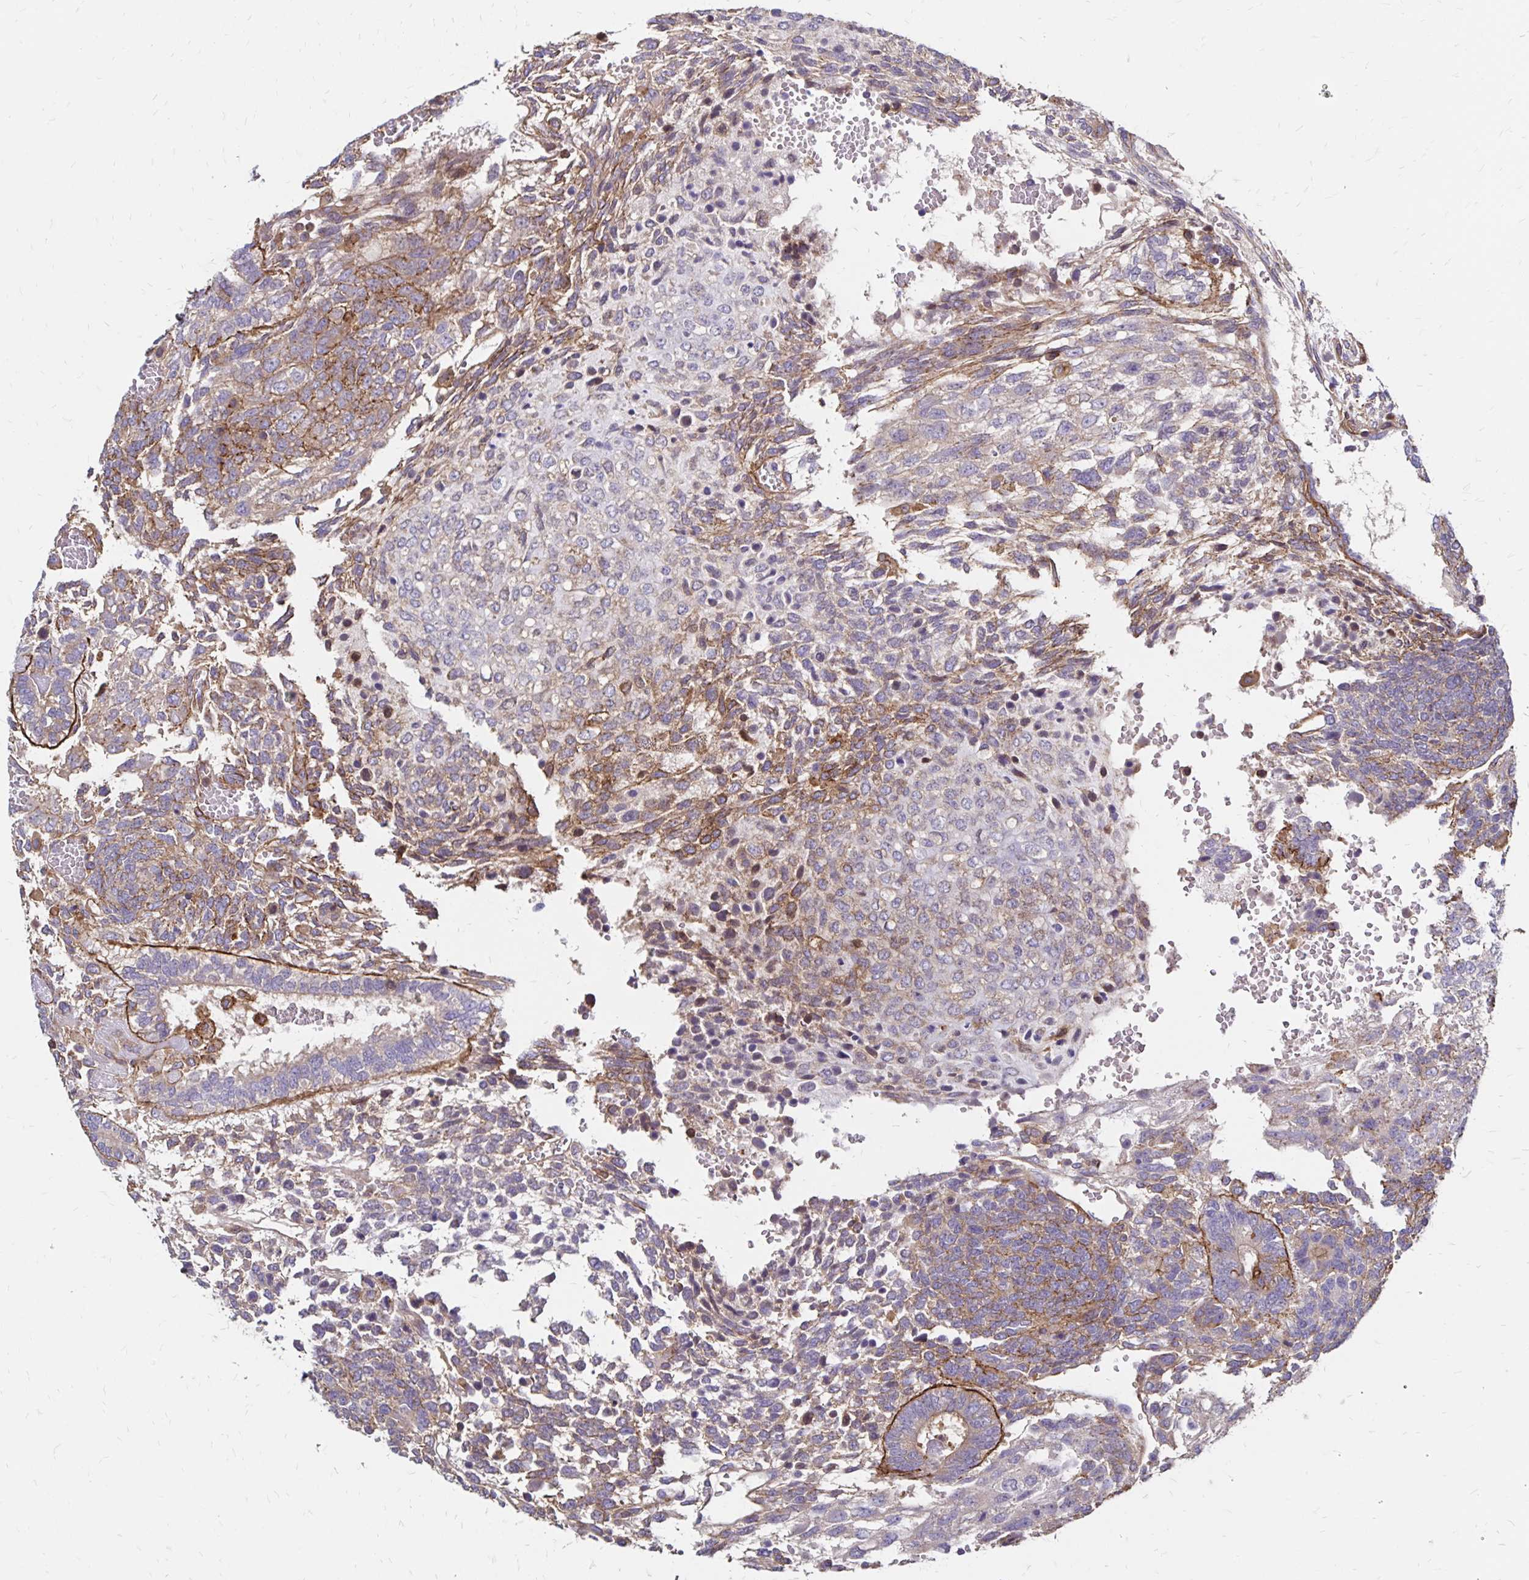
{"staining": {"intensity": "moderate", "quantity": "<25%", "location": "cytoplasmic/membranous"}, "tissue": "testis cancer", "cell_type": "Tumor cells", "image_type": "cancer", "snomed": [{"axis": "morphology", "description": "Normal tissue, NOS"}, {"axis": "morphology", "description": "Carcinoma, Embryonal, NOS"}, {"axis": "topography", "description": "Testis"}, {"axis": "topography", "description": "Epididymis"}], "caption": "Embryonal carcinoma (testis) stained for a protein reveals moderate cytoplasmic/membranous positivity in tumor cells. Immunohistochemistry stains the protein in brown and the nuclei are stained blue.", "gene": "TNS3", "patient": {"sex": "male", "age": 23}}